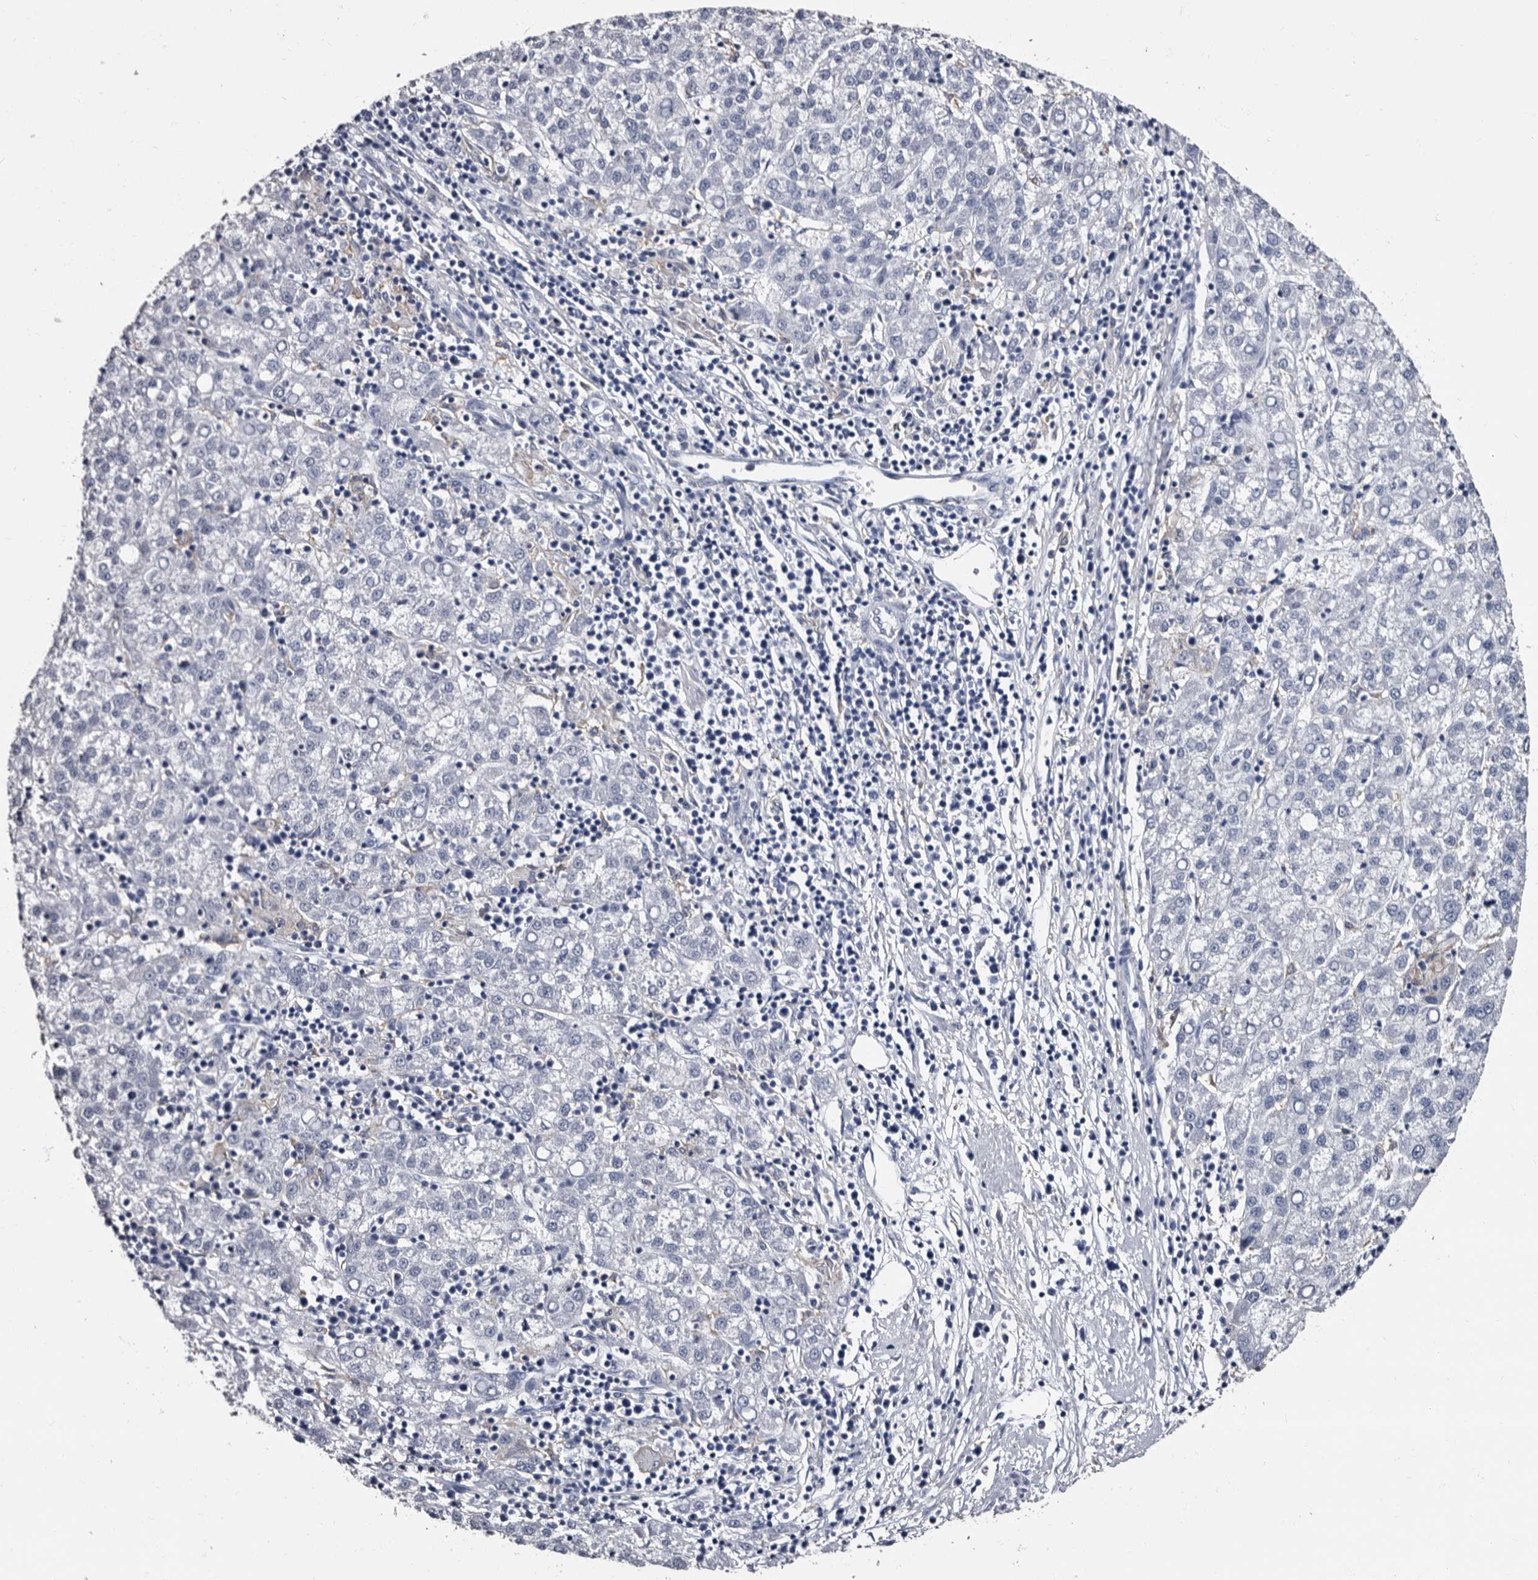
{"staining": {"intensity": "negative", "quantity": "none", "location": "none"}, "tissue": "liver cancer", "cell_type": "Tumor cells", "image_type": "cancer", "snomed": [{"axis": "morphology", "description": "Carcinoma, Hepatocellular, NOS"}, {"axis": "topography", "description": "Liver"}], "caption": "Tumor cells show no significant protein staining in hepatocellular carcinoma (liver). (Stains: DAB (3,3'-diaminobenzidine) immunohistochemistry (IHC) with hematoxylin counter stain, Microscopy: brightfield microscopy at high magnification).", "gene": "EPB41L3", "patient": {"sex": "female", "age": 58}}